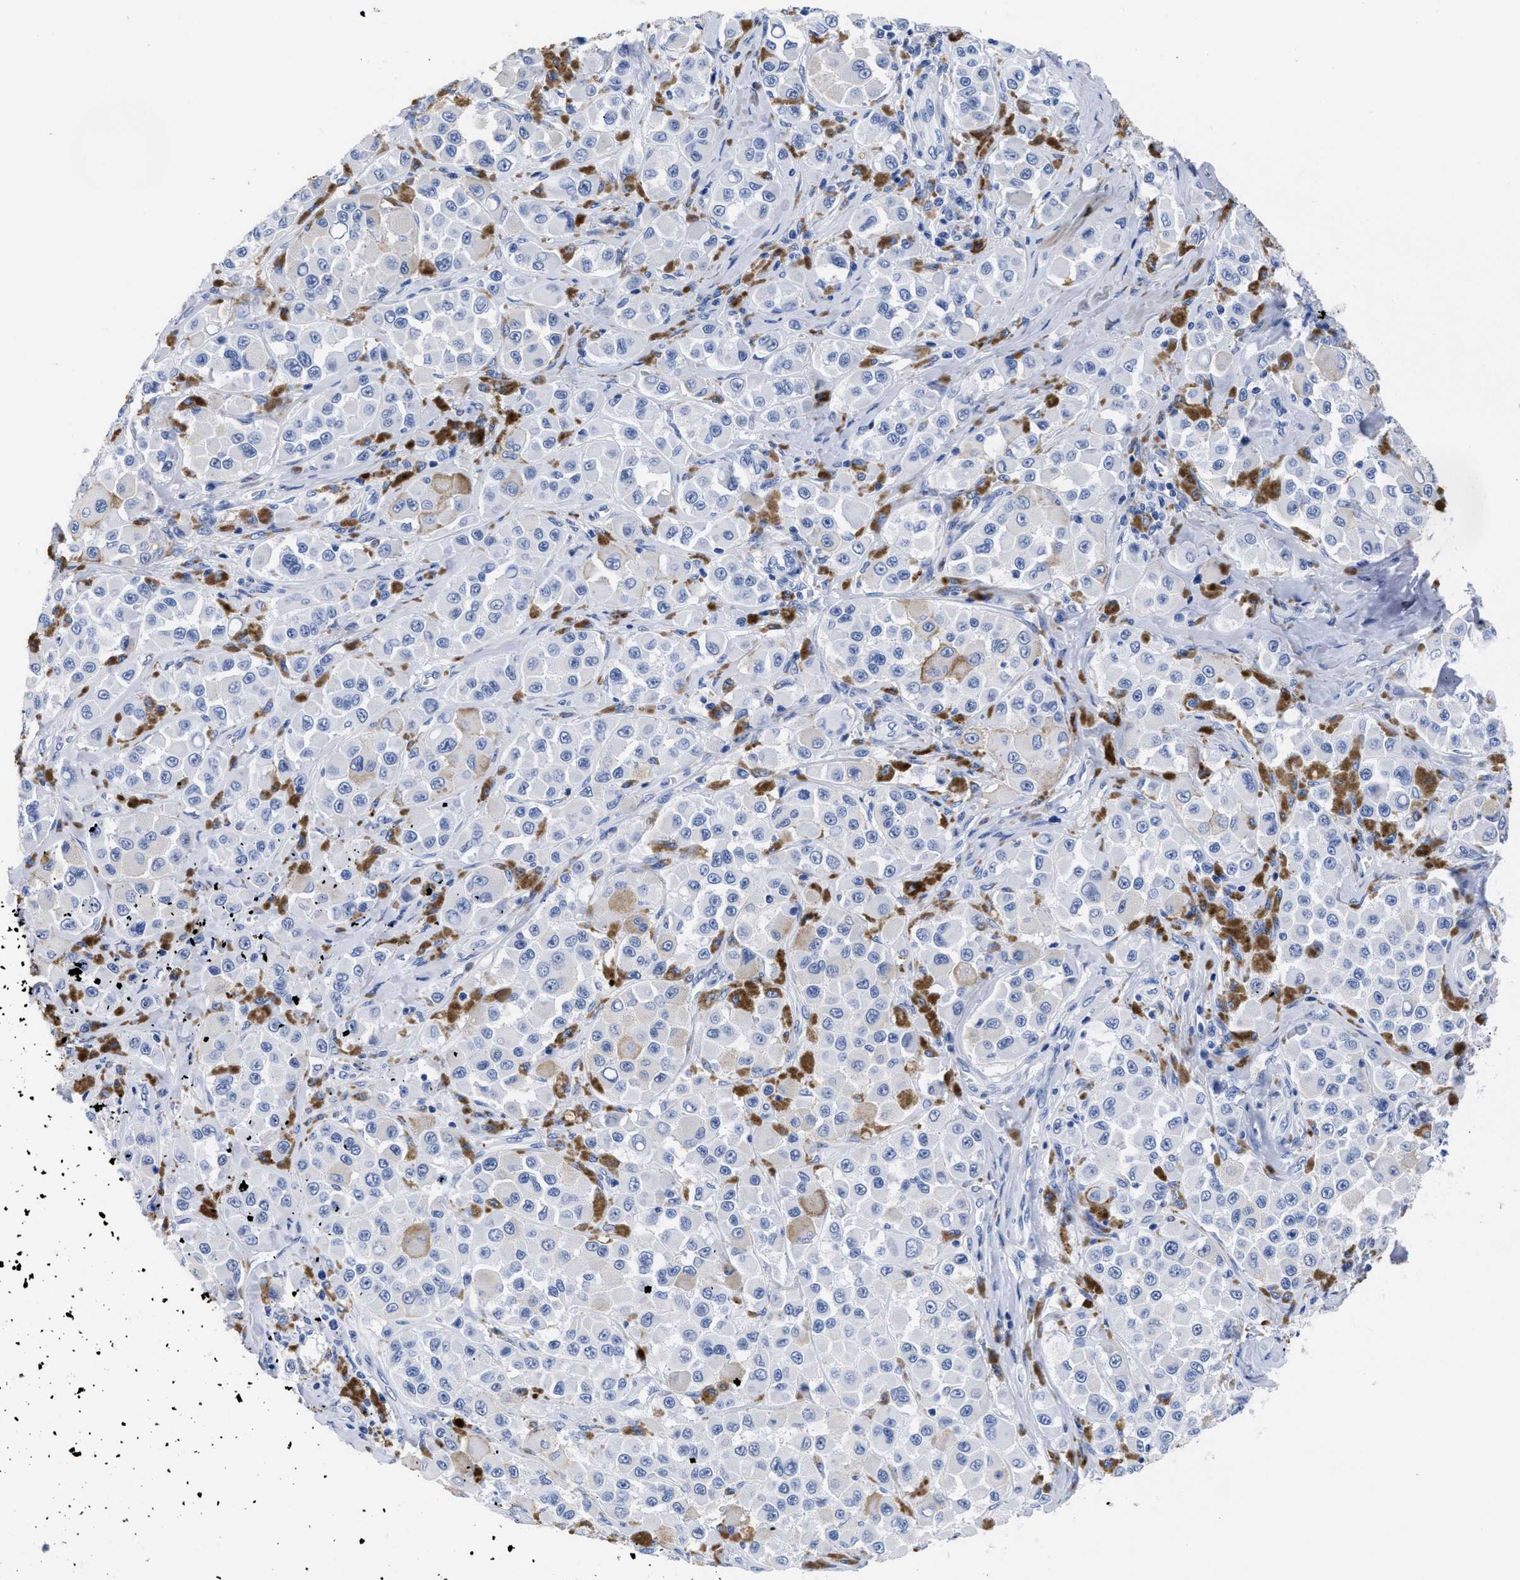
{"staining": {"intensity": "negative", "quantity": "none", "location": "none"}, "tissue": "melanoma", "cell_type": "Tumor cells", "image_type": "cancer", "snomed": [{"axis": "morphology", "description": "Malignant melanoma, NOS"}, {"axis": "topography", "description": "Skin"}], "caption": "High magnification brightfield microscopy of melanoma stained with DAB (brown) and counterstained with hematoxylin (blue): tumor cells show no significant positivity.", "gene": "TREML1", "patient": {"sex": "male", "age": 84}}